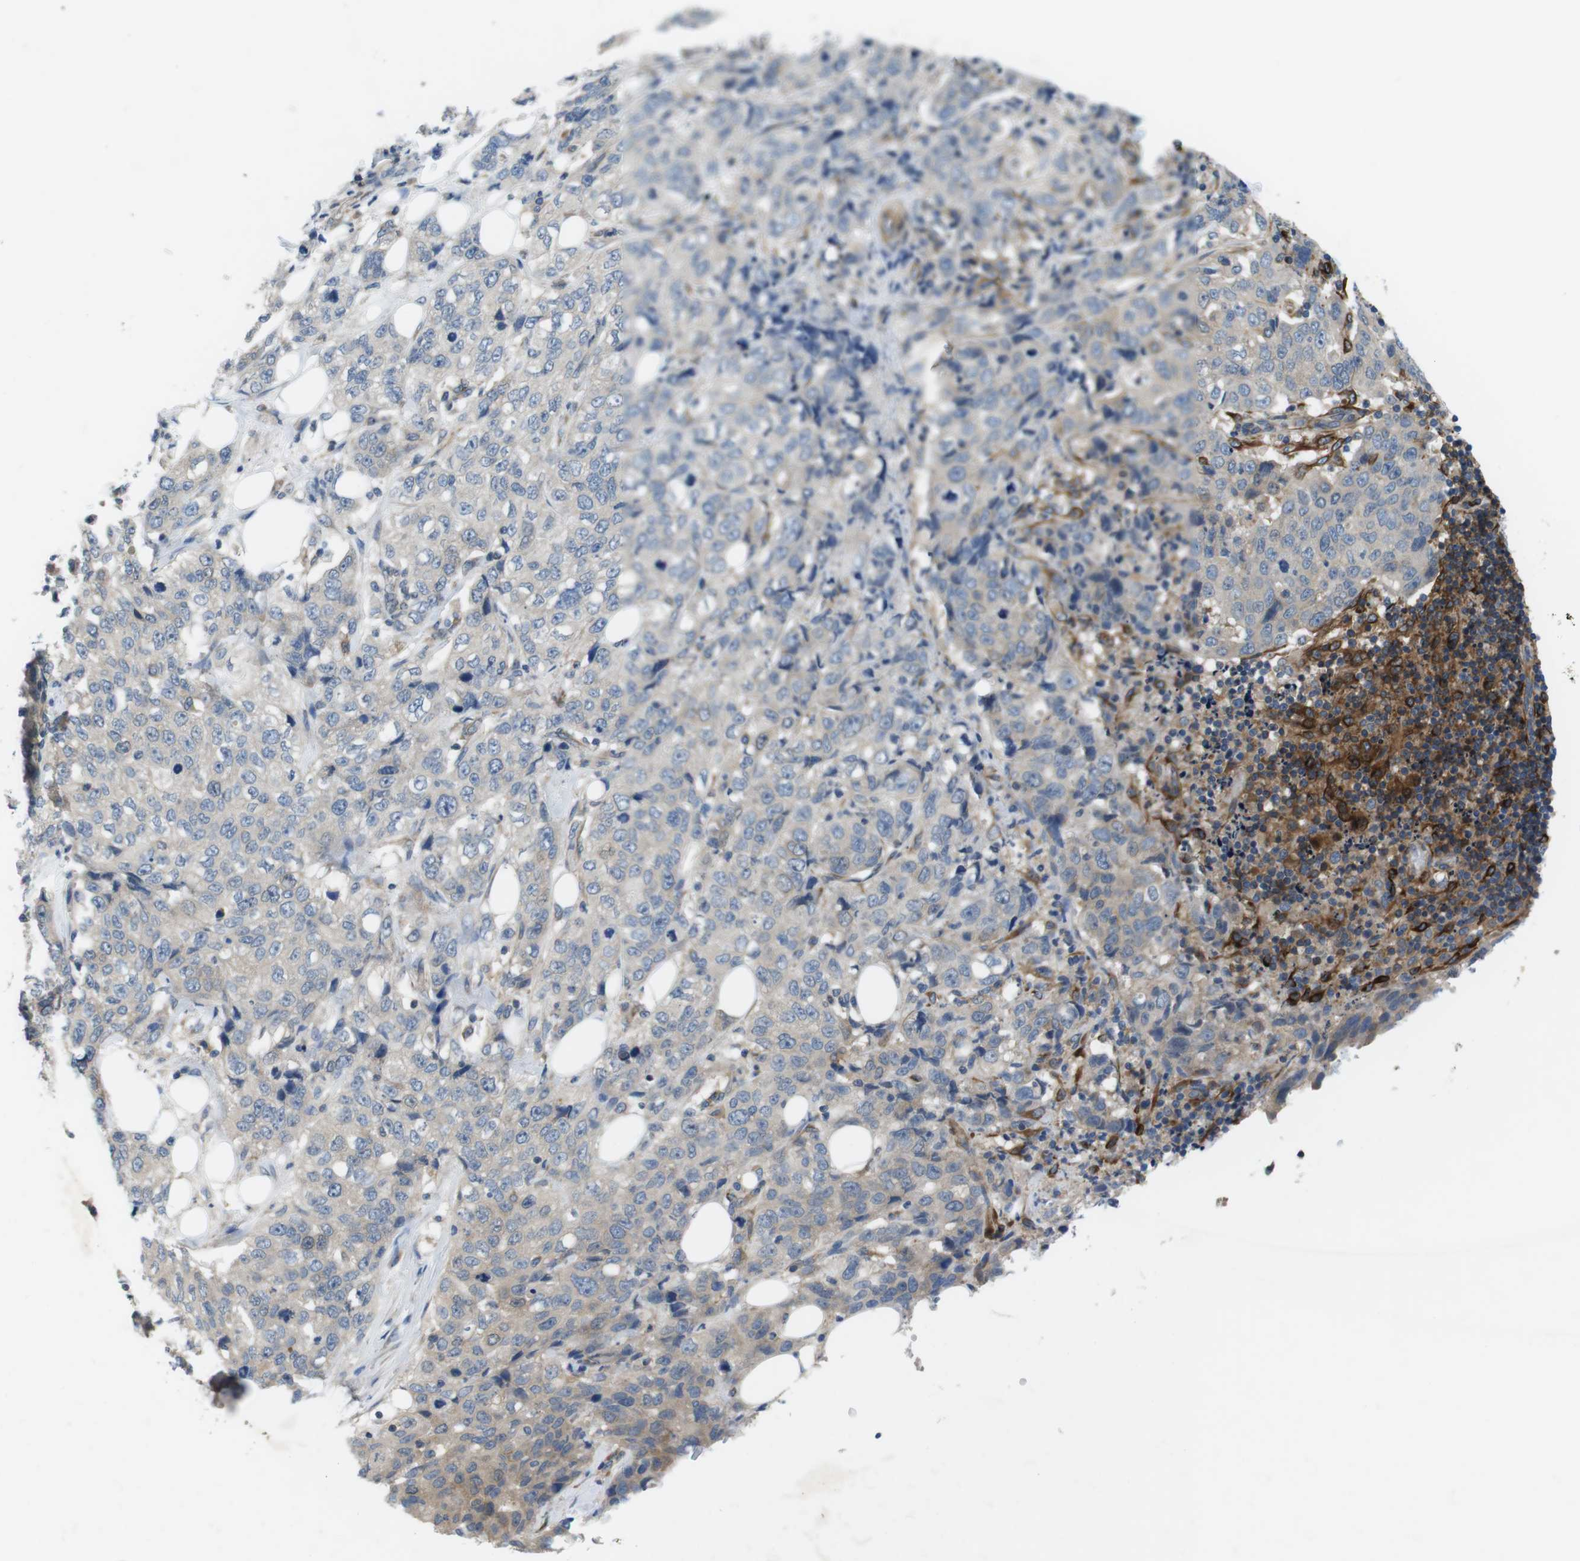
{"staining": {"intensity": "negative", "quantity": "none", "location": "none"}, "tissue": "stomach cancer", "cell_type": "Tumor cells", "image_type": "cancer", "snomed": [{"axis": "morphology", "description": "Adenocarcinoma, NOS"}, {"axis": "topography", "description": "Stomach"}], "caption": "Tumor cells show no significant staining in adenocarcinoma (stomach).", "gene": "DCLK1", "patient": {"sex": "male", "age": 48}}